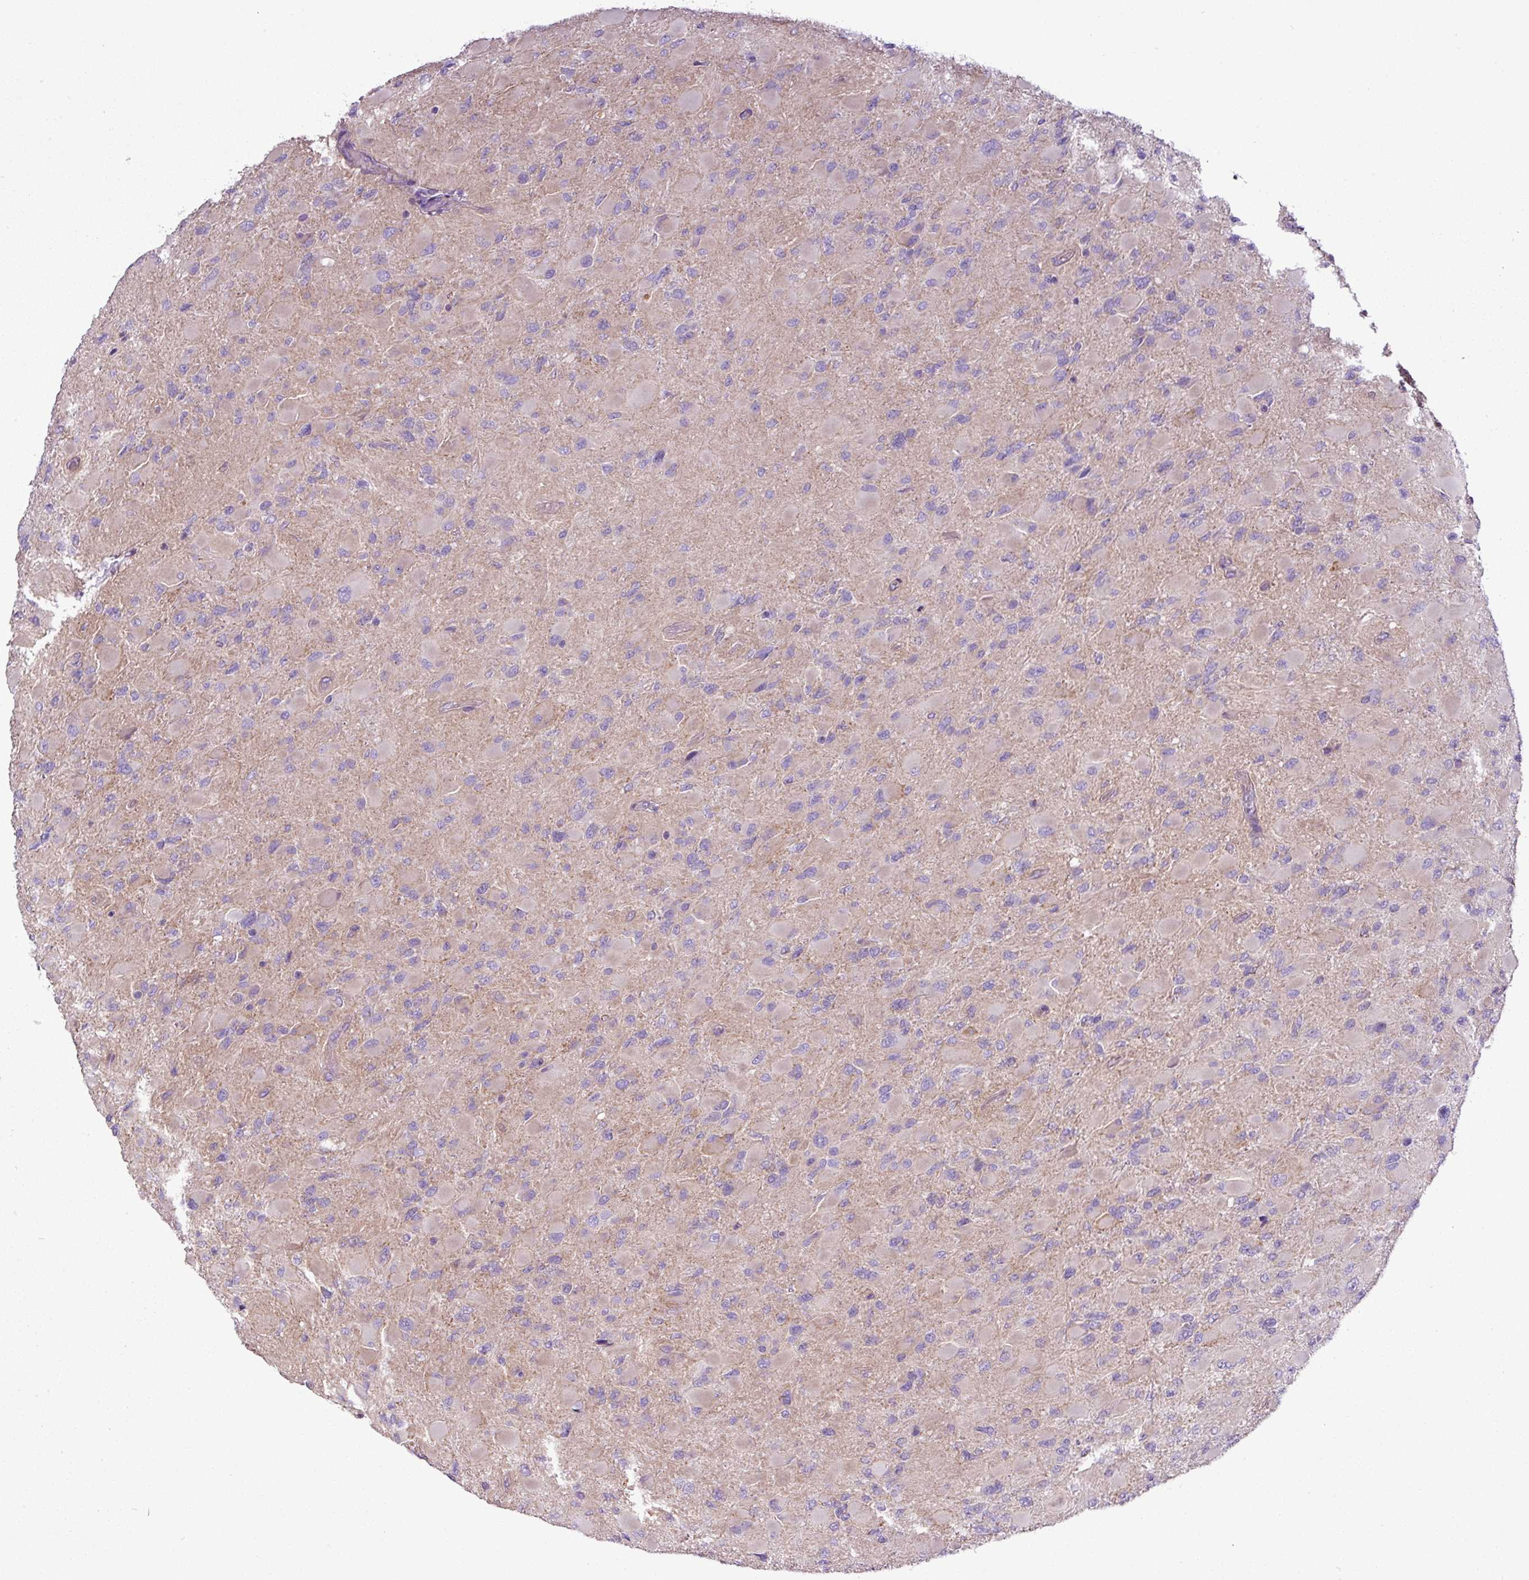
{"staining": {"intensity": "negative", "quantity": "none", "location": "none"}, "tissue": "glioma", "cell_type": "Tumor cells", "image_type": "cancer", "snomed": [{"axis": "morphology", "description": "Glioma, malignant, High grade"}, {"axis": "topography", "description": "Cerebral cortex"}], "caption": "IHC of human malignant glioma (high-grade) displays no positivity in tumor cells.", "gene": "BTN2A2", "patient": {"sex": "female", "age": 36}}